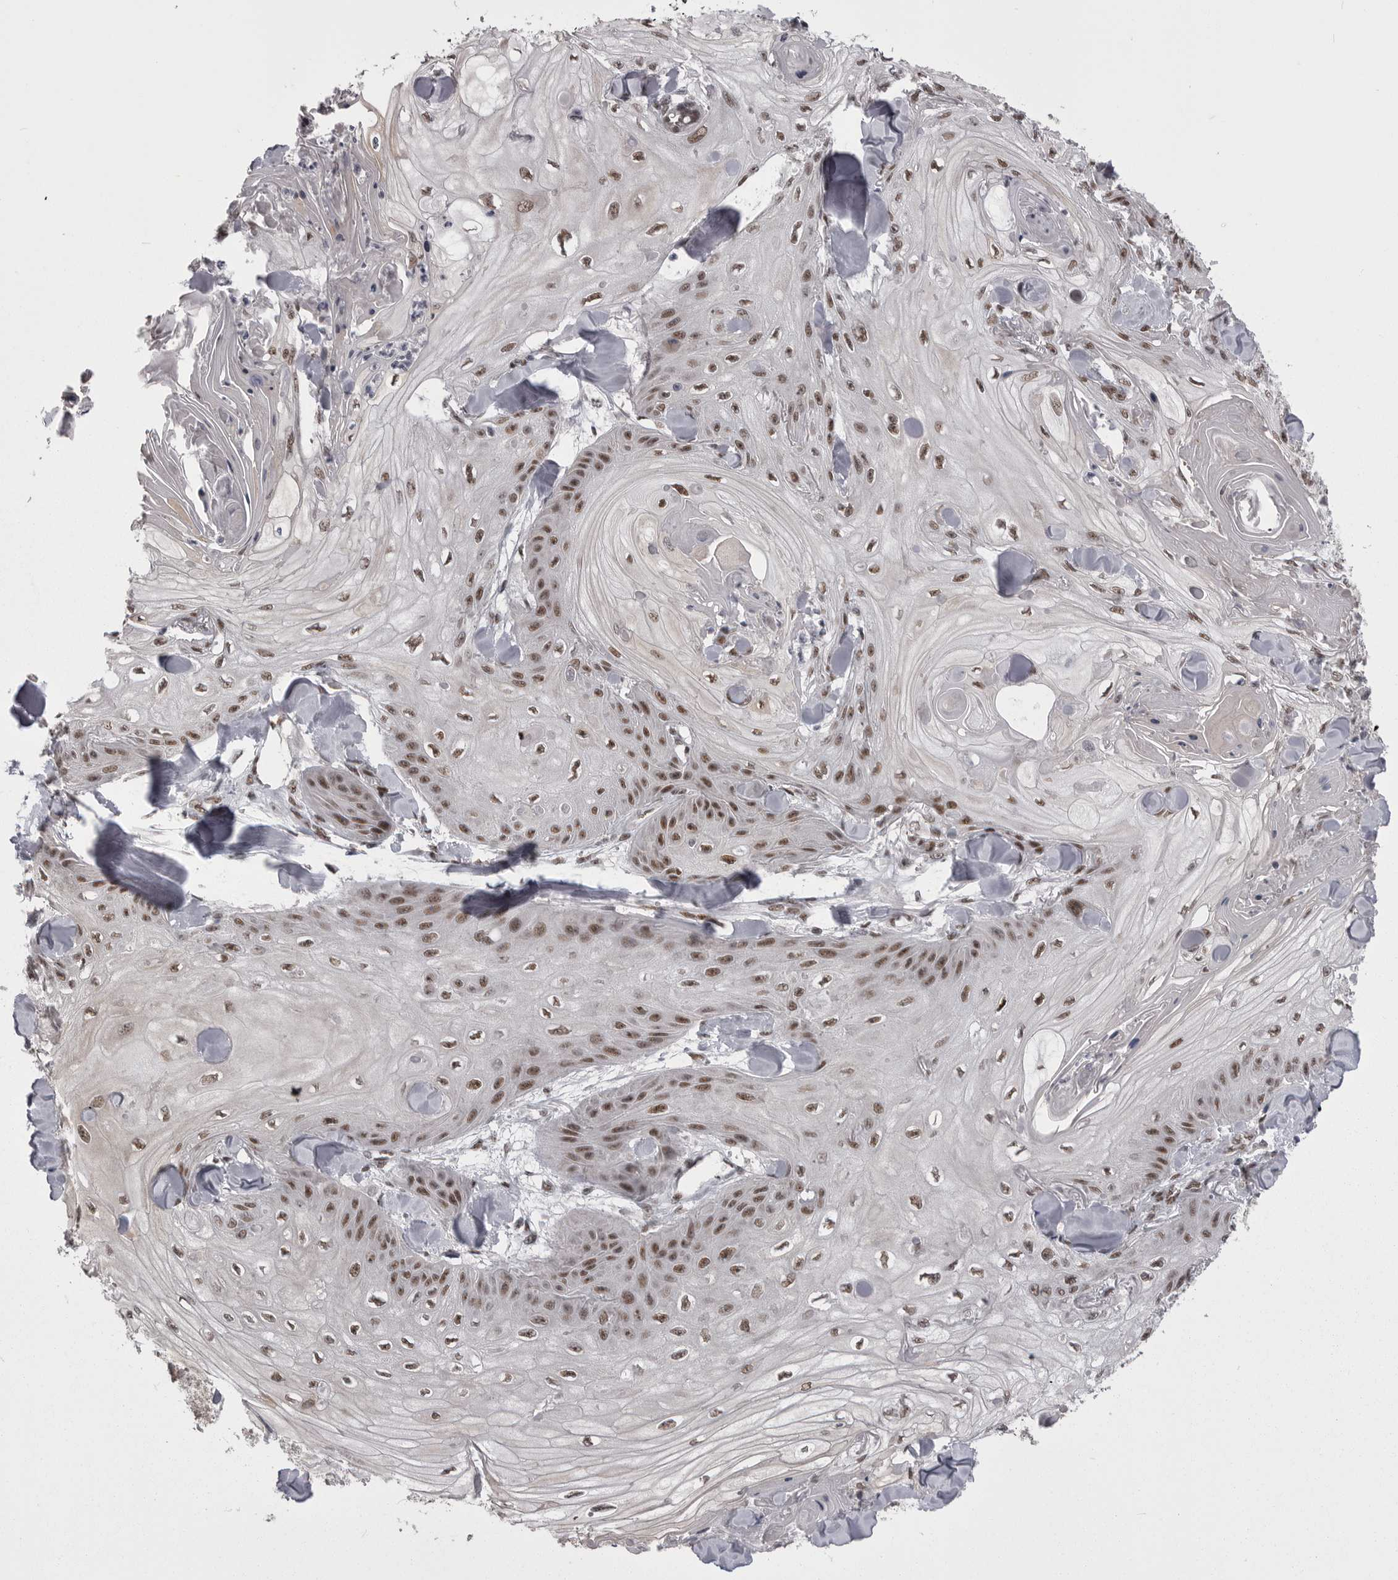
{"staining": {"intensity": "moderate", "quantity": ">75%", "location": "nuclear"}, "tissue": "skin cancer", "cell_type": "Tumor cells", "image_type": "cancer", "snomed": [{"axis": "morphology", "description": "Squamous cell carcinoma, NOS"}, {"axis": "topography", "description": "Skin"}], "caption": "Immunohistochemical staining of human skin squamous cell carcinoma exhibits medium levels of moderate nuclear expression in approximately >75% of tumor cells. The staining is performed using DAB brown chromogen to label protein expression. The nuclei are counter-stained blue using hematoxylin.", "gene": "MEPCE", "patient": {"sex": "male", "age": 74}}